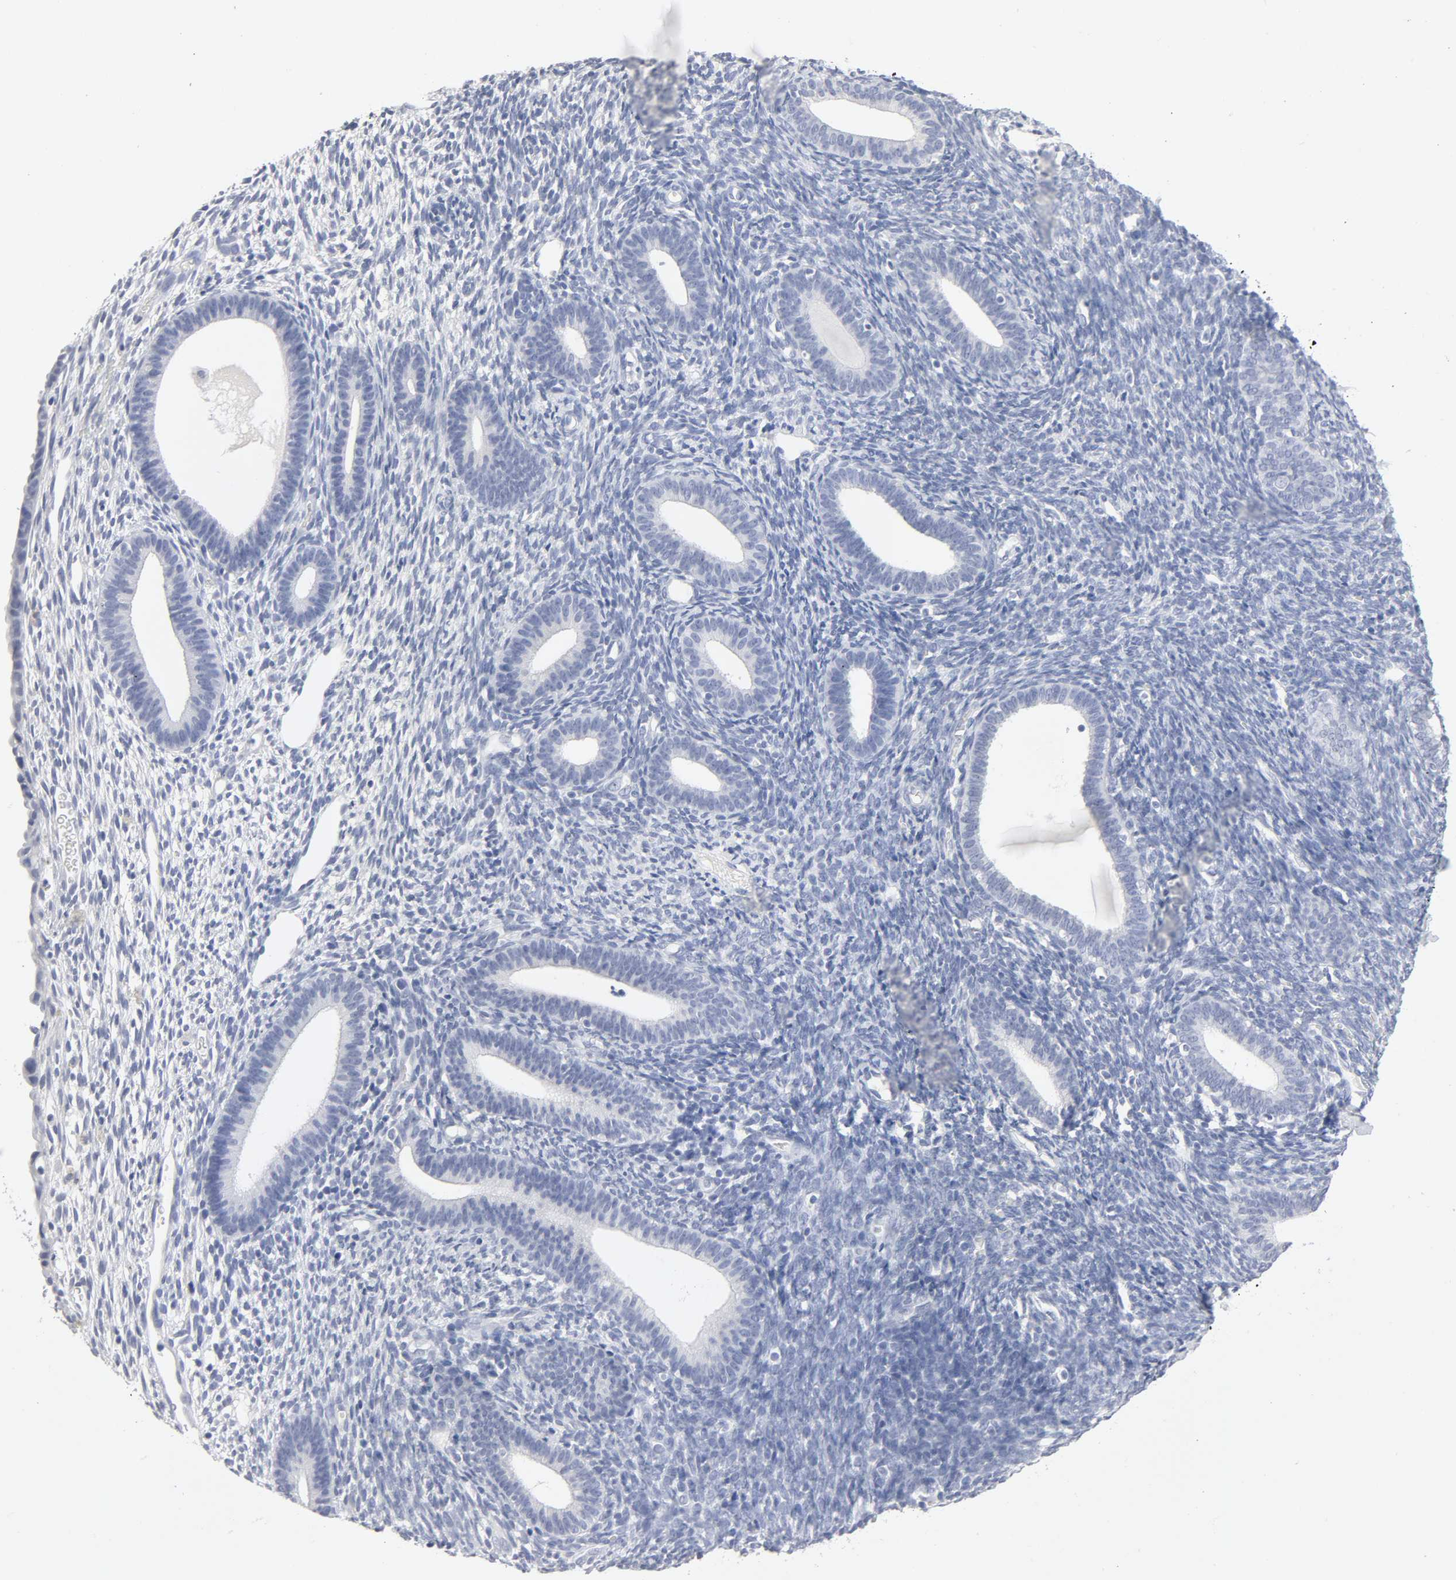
{"staining": {"intensity": "negative", "quantity": "none", "location": "none"}, "tissue": "endometrium", "cell_type": "Cells in endometrial stroma", "image_type": "normal", "snomed": [{"axis": "morphology", "description": "Normal tissue, NOS"}, {"axis": "topography", "description": "Endometrium"}], "caption": "Immunohistochemistry (IHC) photomicrograph of unremarkable endometrium: human endometrium stained with DAB exhibits no significant protein expression in cells in endometrial stroma. (Stains: DAB (3,3'-diaminobenzidine) immunohistochemistry with hematoxylin counter stain, Microscopy: brightfield microscopy at high magnification).", "gene": "SLCO1B3", "patient": {"sex": "female", "age": 57}}